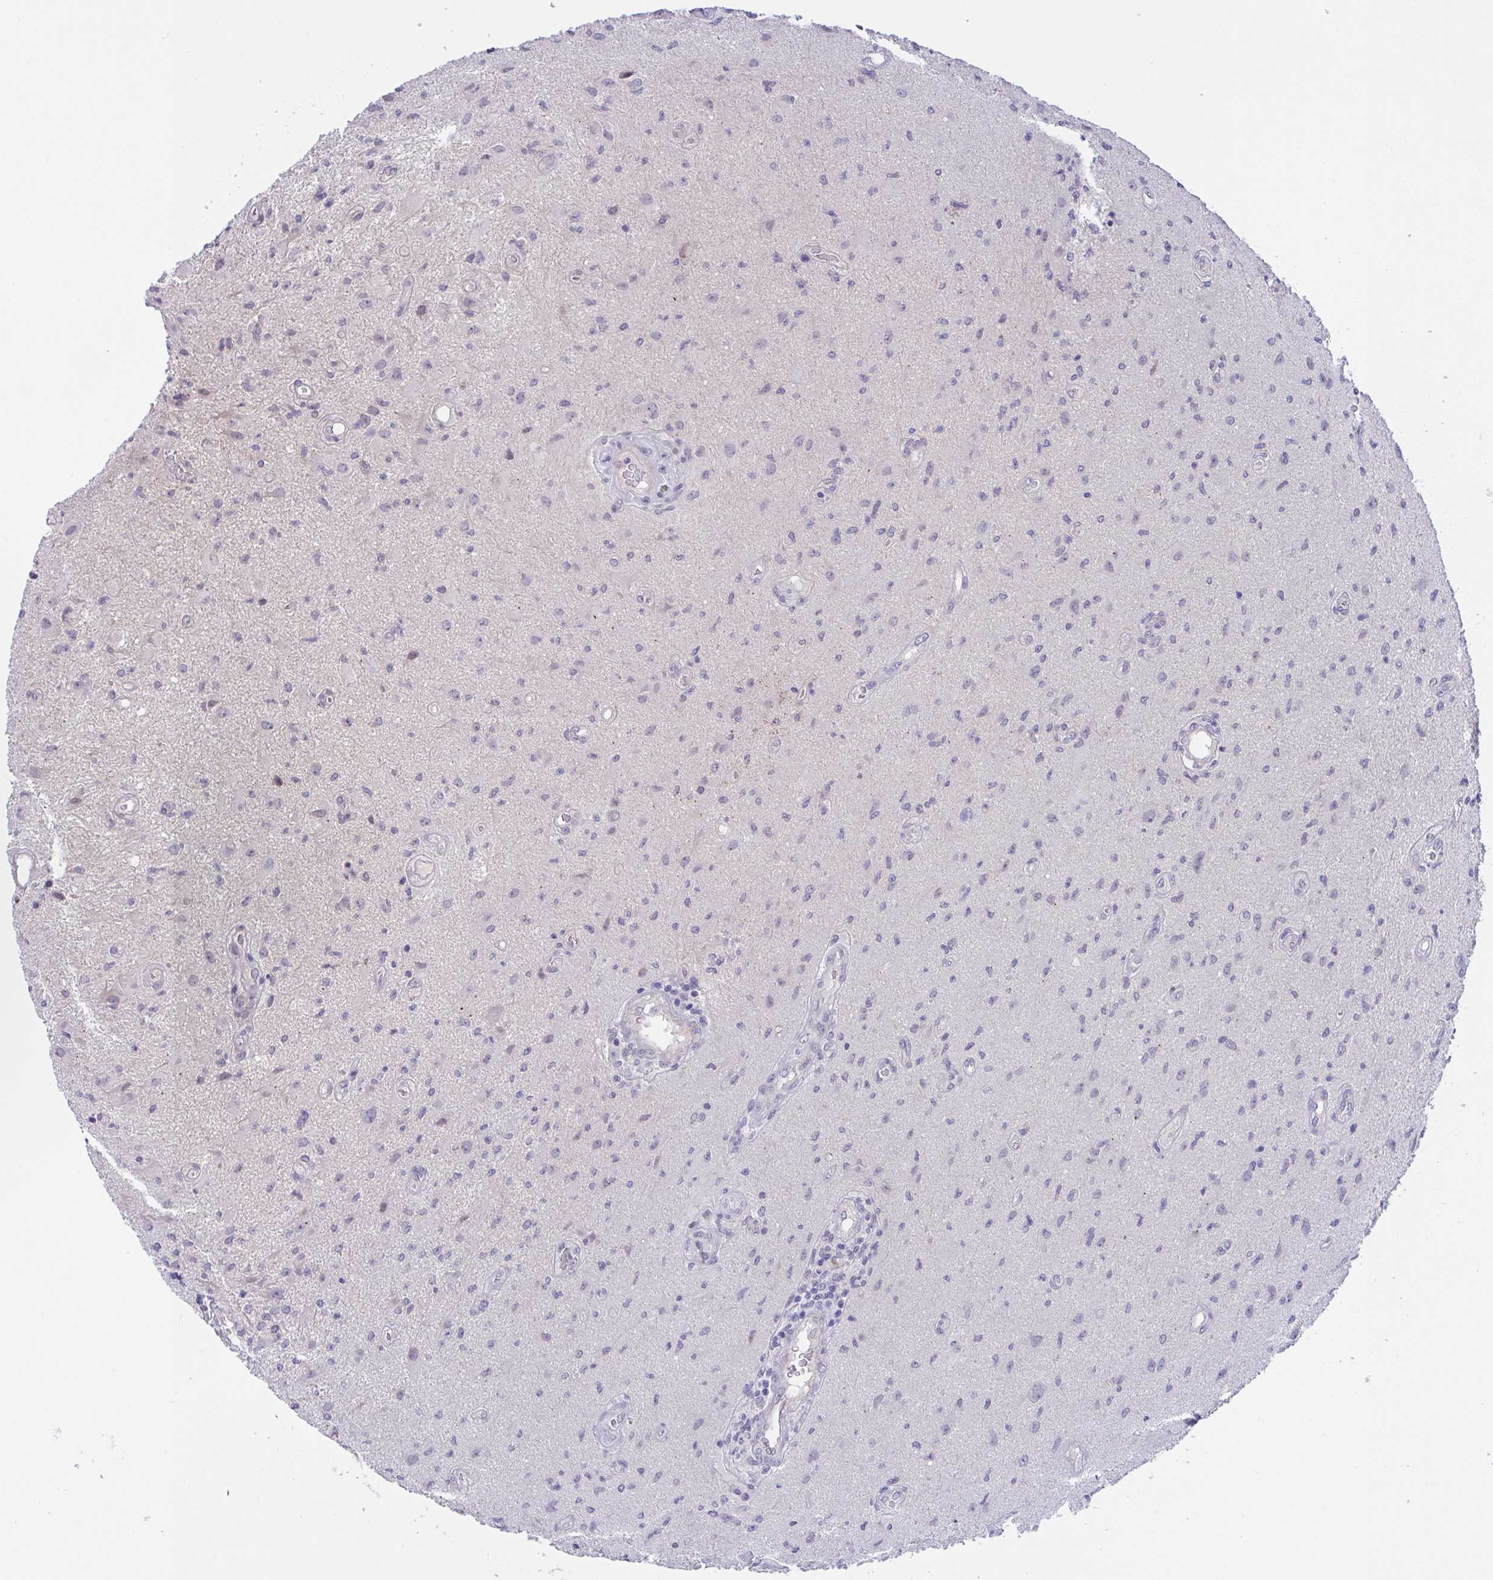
{"staining": {"intensity": "negative", "quantity": "none", "location": "none"}, "tissue": "glioma", "cell_type": "Tumor cells", "image_type": "cancer", "snomed": [{"axis": "morphology", "description": "Glioma, malignant, High grade"}, {"axis": "topography", "description": "Brain"}], "caption": "There is no significant staining in tumor cells of glioma.", "gene": "ZBED3", "patient": {"sex": "male", "age": 67}}